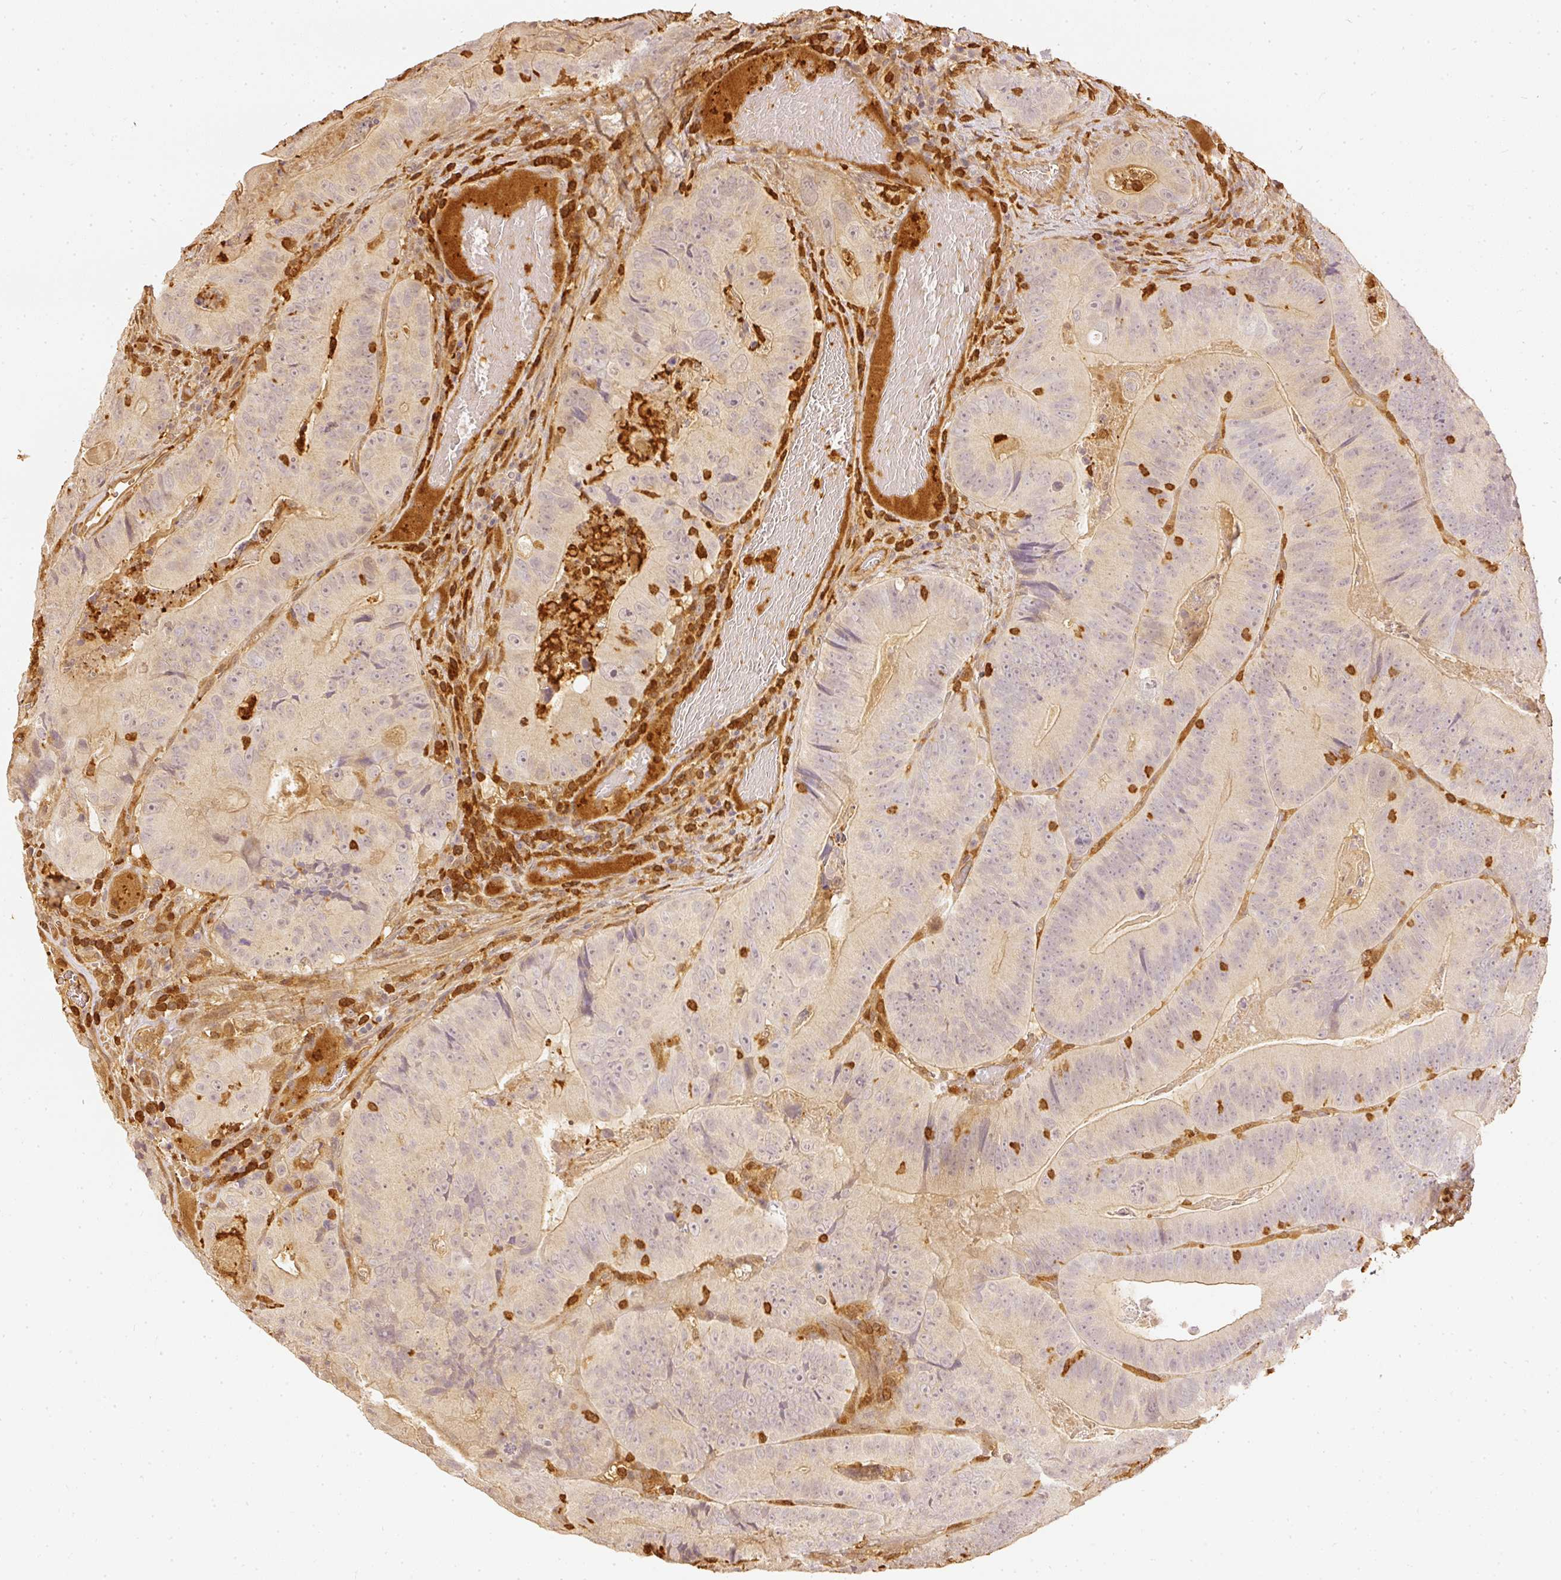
{"staining": {"intensity": "weak", "quantity": "25%-75%", "location": "cytoplasmic/membranous"}, "tissue": "colorectal cancer", "cell_type": "Tumor cells", "image_type": "cancer", "snomed": [{"axis": "morphology", "description": "Adenocarcinoma, NOS"}, {"axis": "topography", "description": "Colon"}], "caption": "Protein positivity by IHC exhibits weak cytoplasmic/membranous staining in about 25%-75% of tumor cells in colorectal cancer. (brown staining indicates protein expression, while blue staining denotes nuclei).", "gene": "PFN1", "patient": {"sex": "female", "age": 86}}